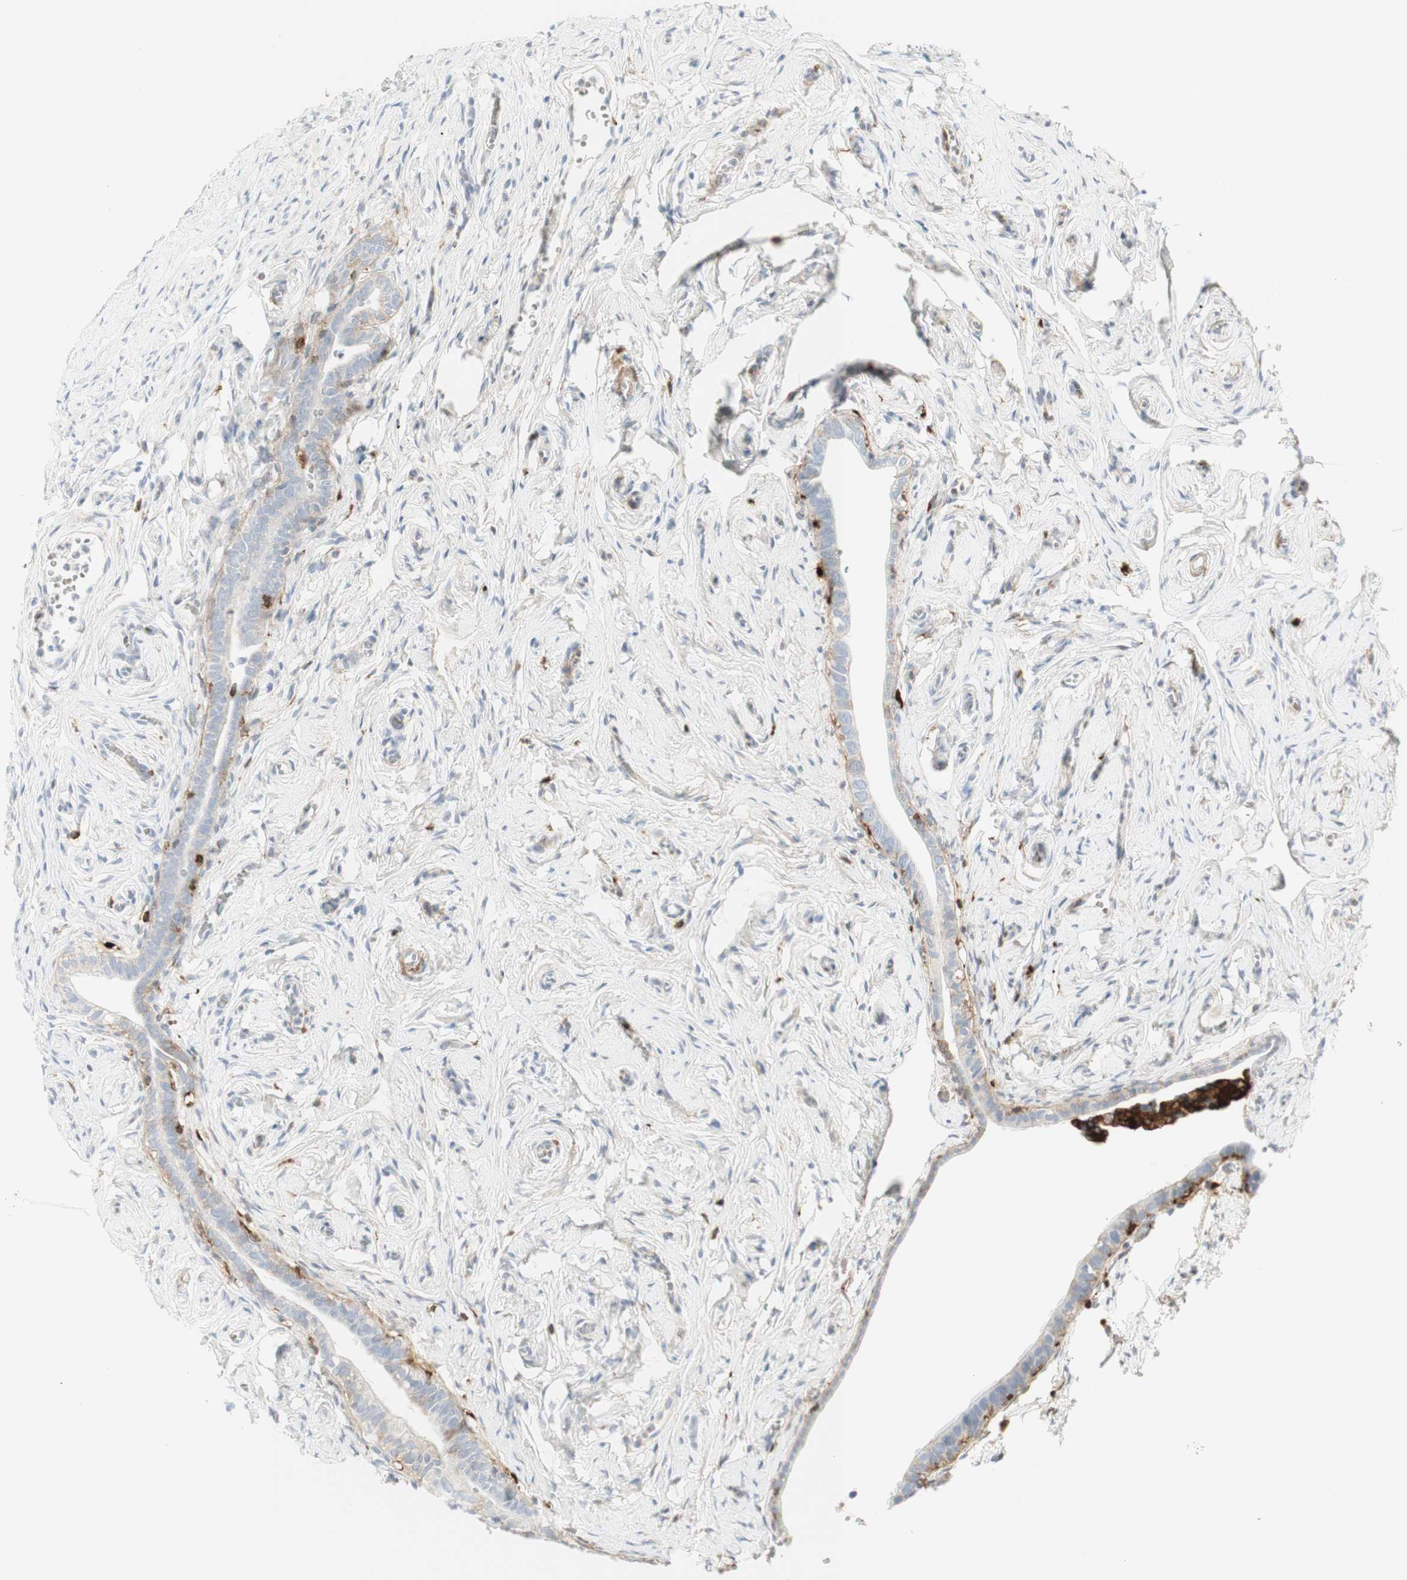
{"staining": {"intensity": "negative", "quantity": "none", "location": "none"}, "tissue": "fallopian tube", "cell_type": "Glandular cells", "image_type": "normal", "snomed": [{"axis": "morphology", "description": "Normal tissue, NOS"}, {"axis": "topography", "description": "Fallopian tube"}], "caption": "Immunohistochemistry (IHC) histopathology image of normal fallopian tube stained for a protein (brown), which demonstrates no expression in glandular cells.", "gene": "MDK", "patient": {"sex": "female", "age": 71}}